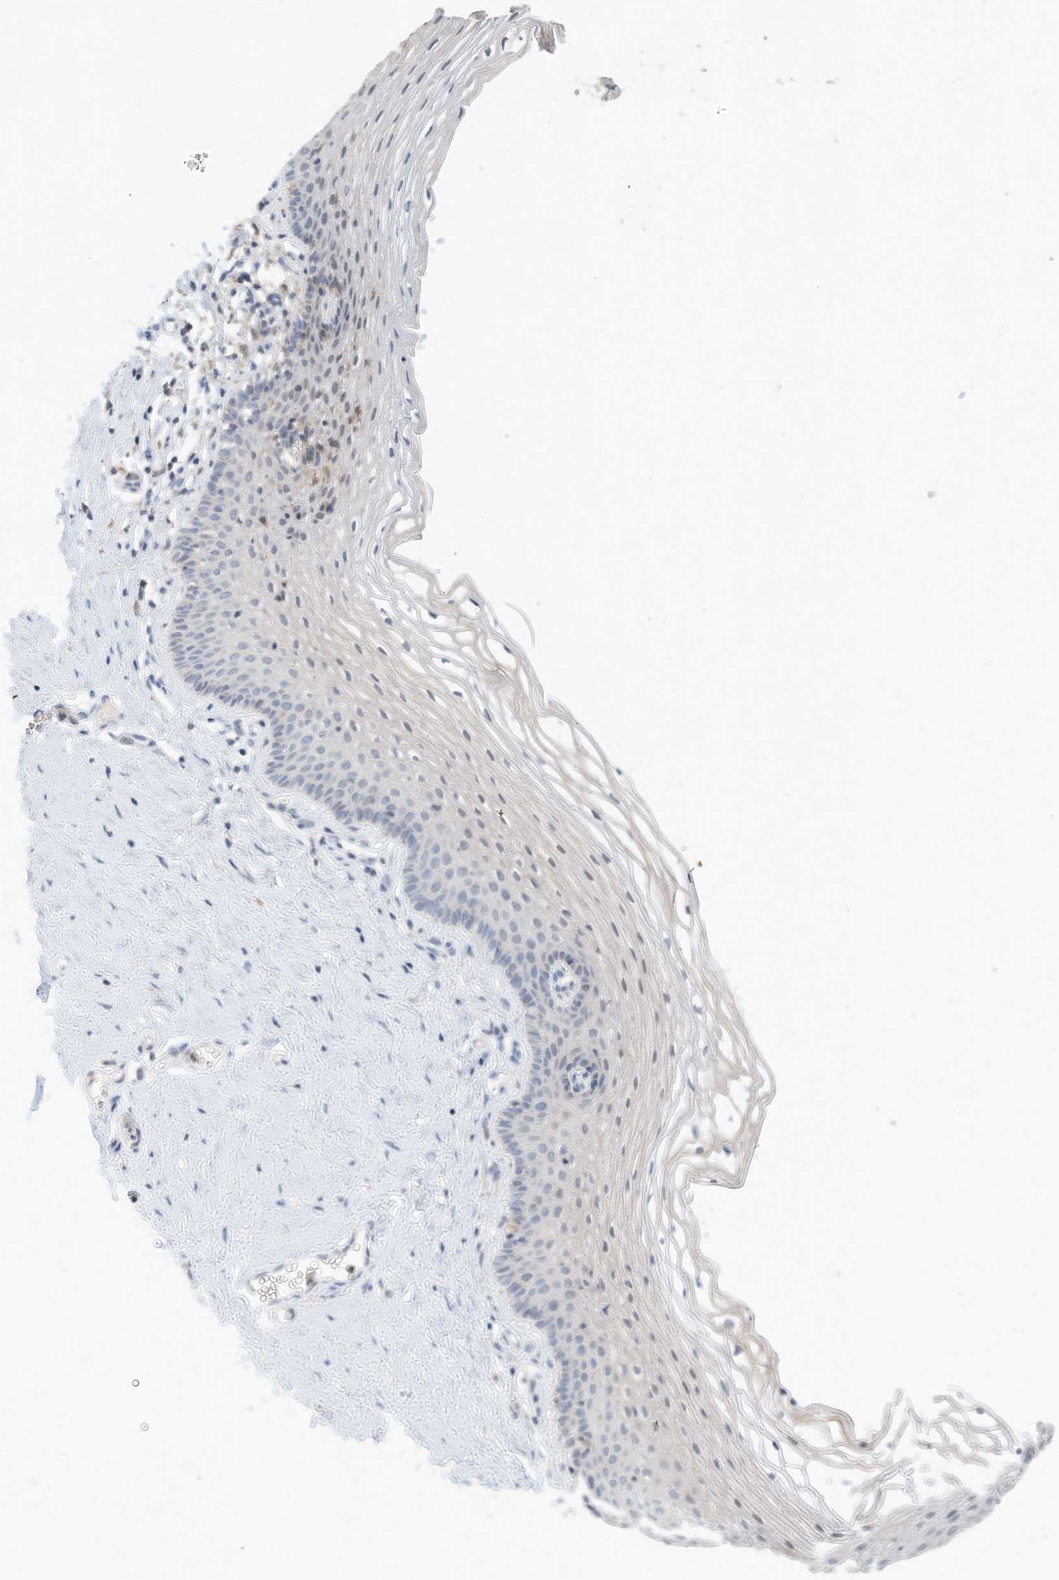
{"staining": {"intensity": "negative", "quantity": "none", "location": "none"}, "tissue": "vagina", "cell_type": "Squamous epithelial cells", "image_type": "normal", "snomed": [{"axis": "morphology", "description": "Normal tissue, NOS"}, {"axis": "topography", "description": "Vagina"}], "caption": "This is an immunohistochemistry histopathology image of normal vagina. There is no expression in squamous epithelial cells.", "gene": "MICAL1", "patient": {"sex": "female", "age": 32}}